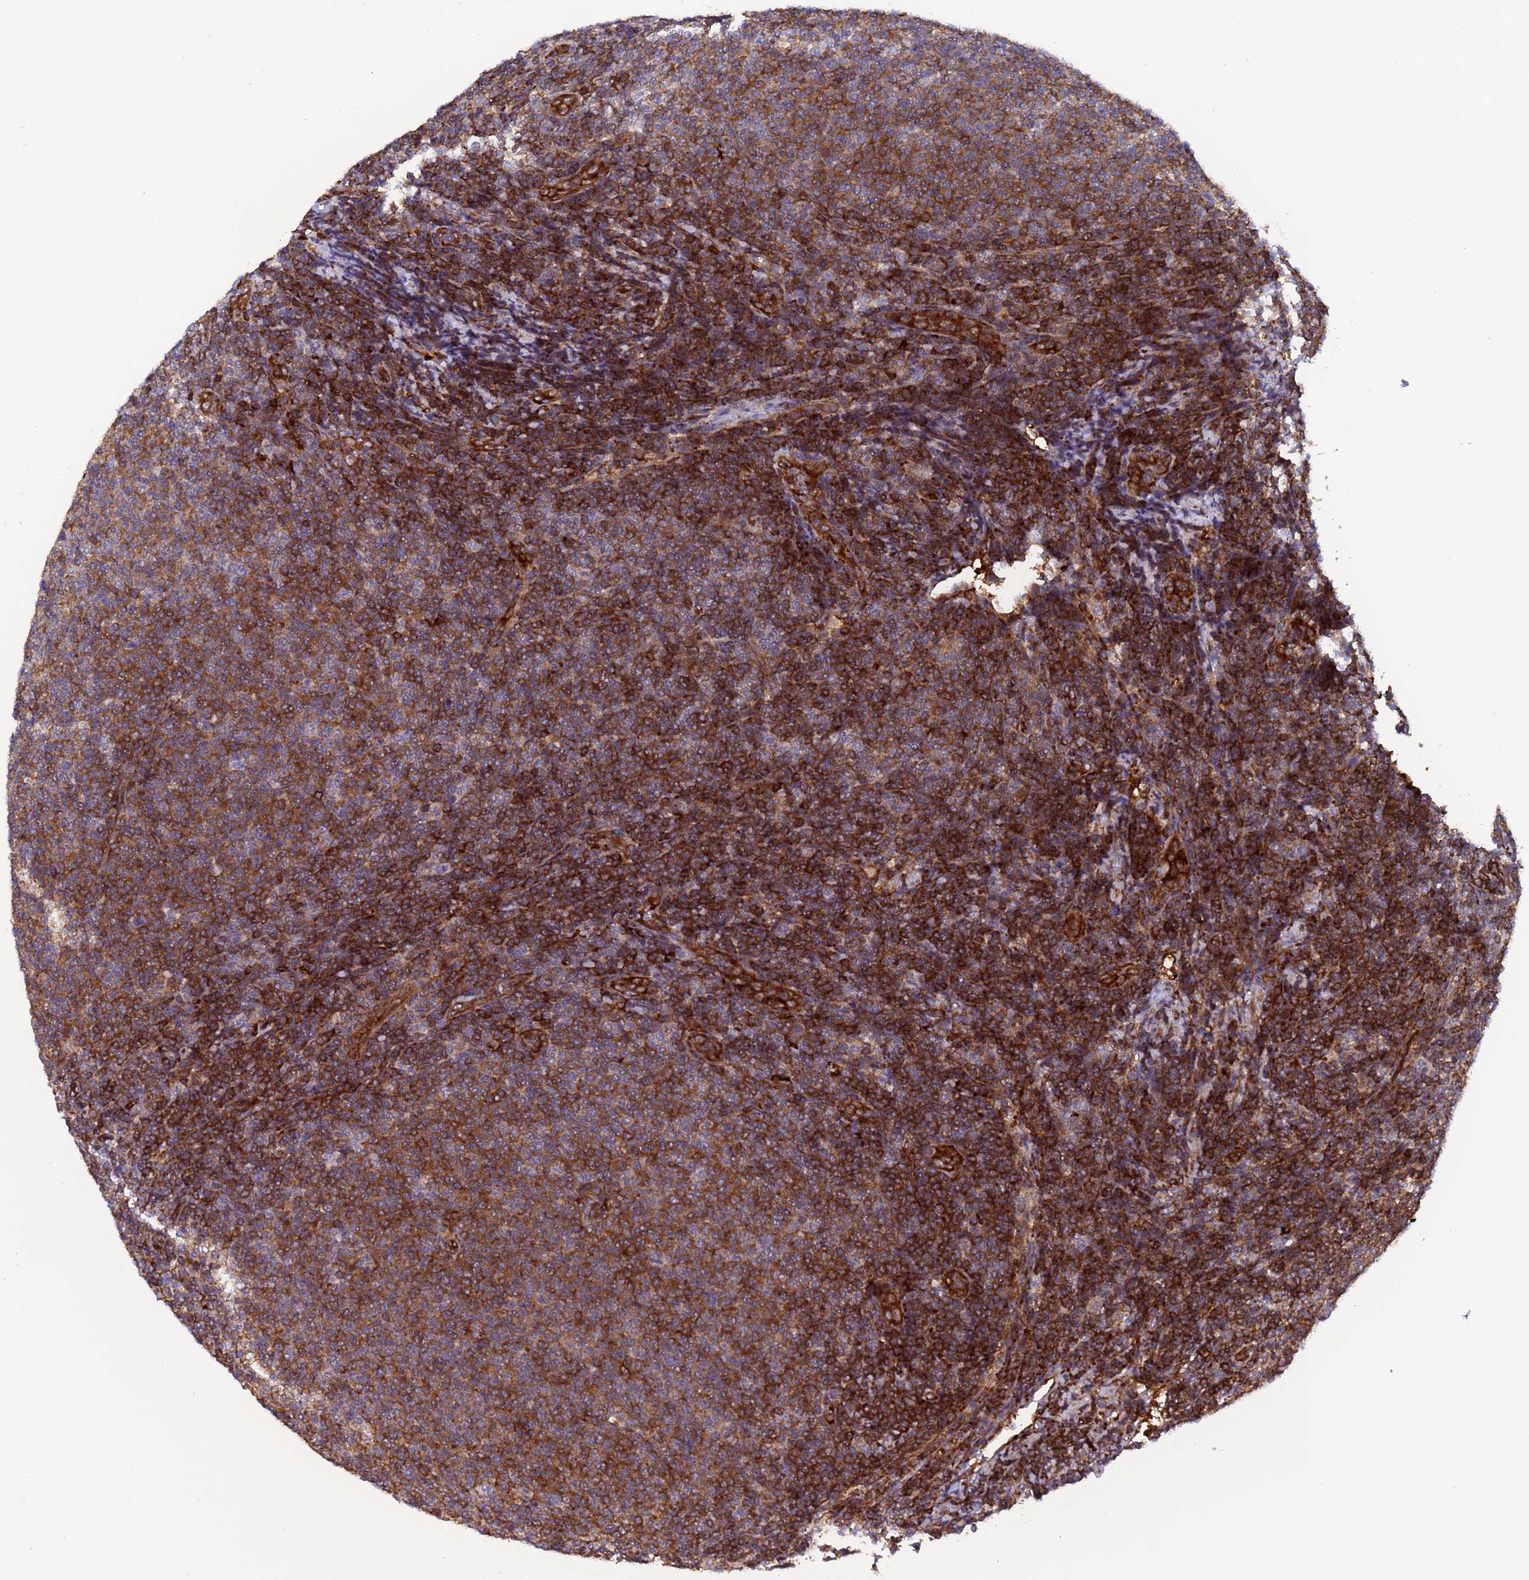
{"staining": {"intensity": "strong", "quantity": ">75%", "location": "cytoplasmic/membranous"}, "tissue": "lymphoma", "cell_type": "Tumor cells", "image_type": "cancer", "snomed": [{"axis": "morphology", "description": "Malignant lymphoma, non-Hodgkin's type, Low grade"}, {"axis": "topography", "description": "Lymph node"}], "caption": "IHC histopathology image of human lymphoma stained for a protein (brown), which displays high levels of strong cytoplasmic/membranous expression in approximately >75% of tumor cells.", "gene": "MOCS1", "patient": {"sex": "male", "age": 66}}